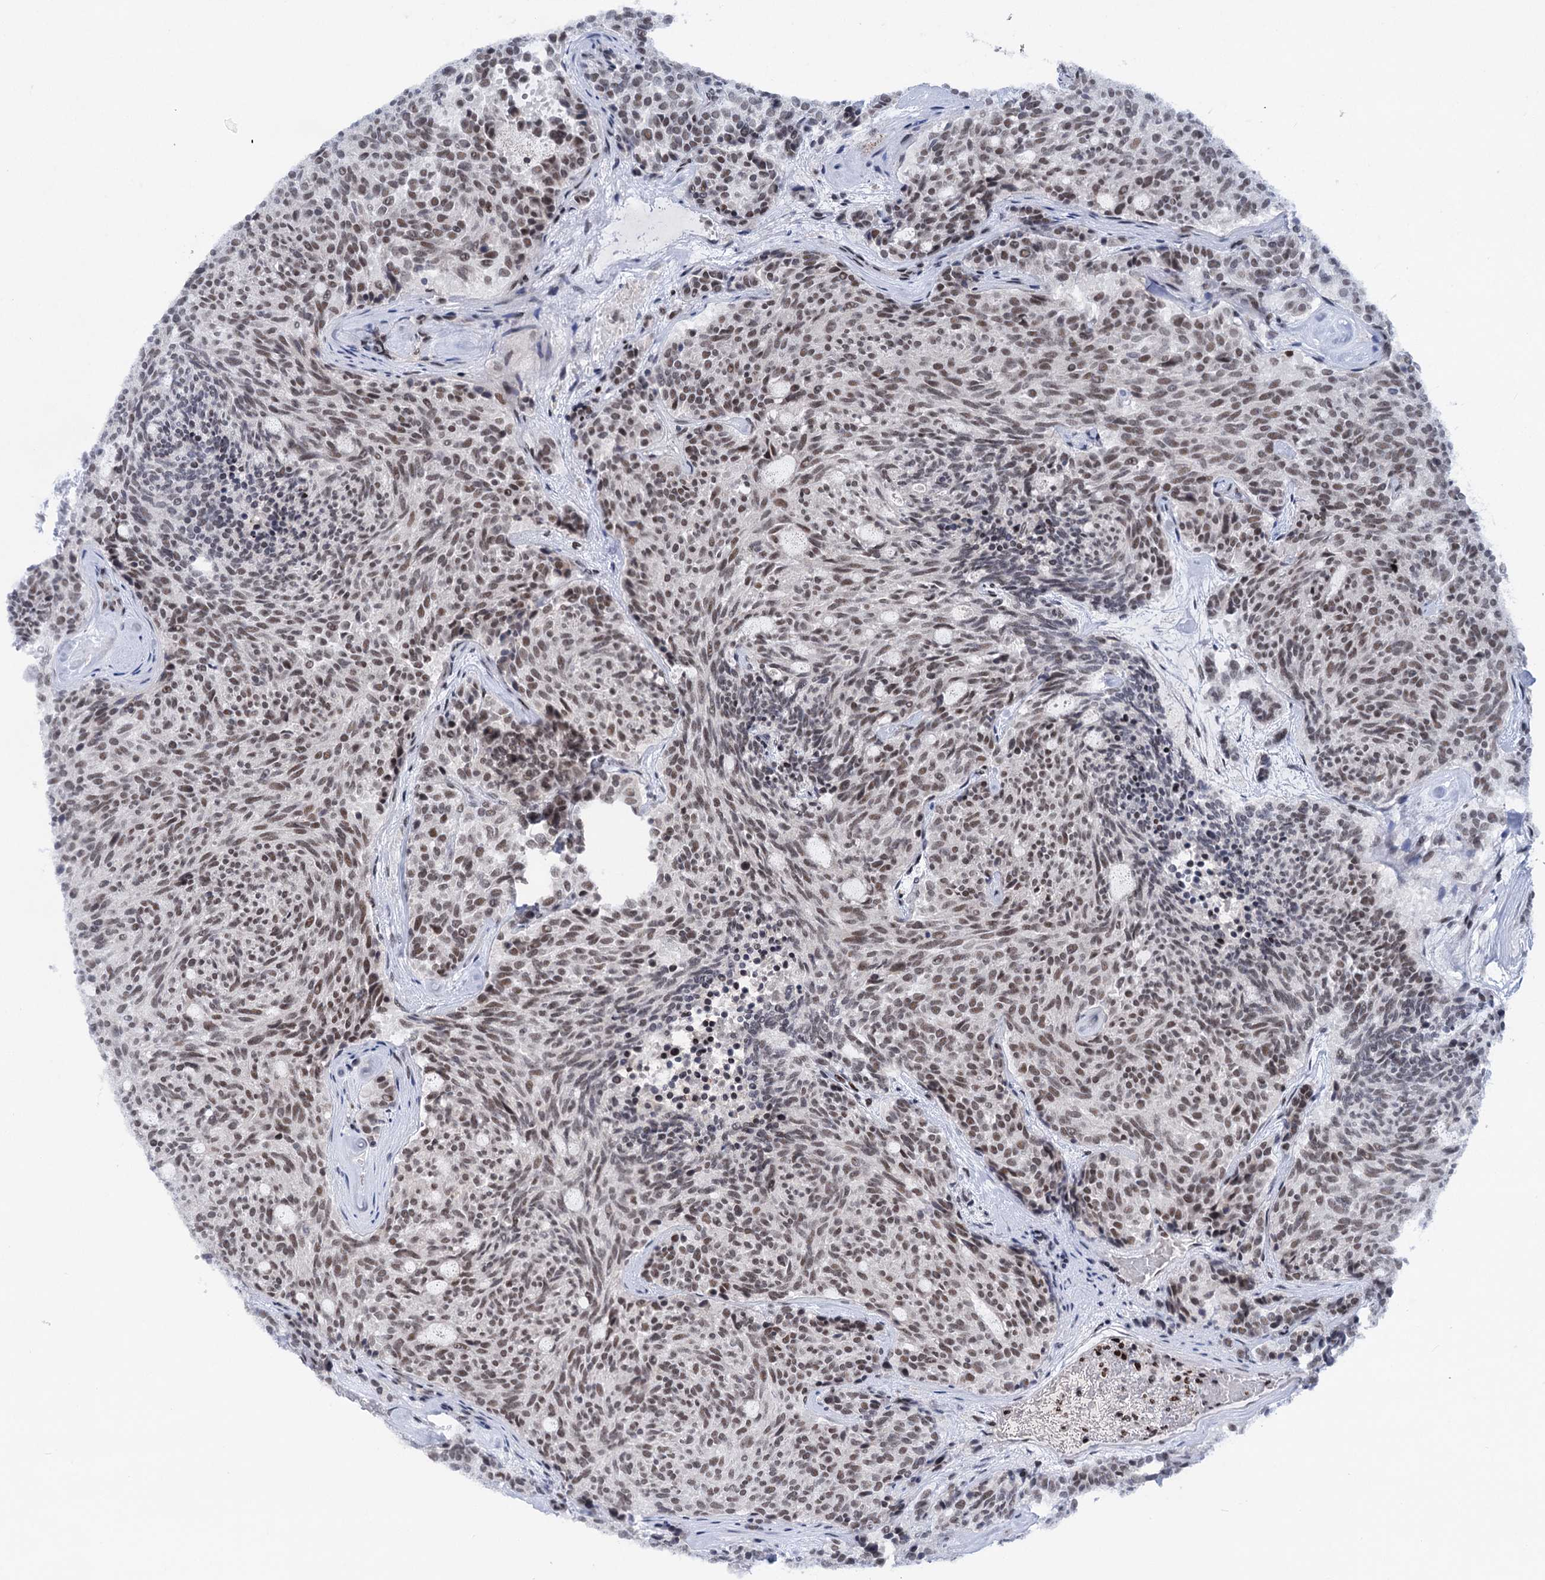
{"staining": {"intensity": "weak", "quantity": ">75%", "location": "nuclear"}, "tissue": "carcinoid", "cell_type": "Tumor cells", "image_type": "cancer", "snomed": [{"axis": "morphology", "description": "Carcinoid, malignant, NOS"}, {"axis": "topography", "description": "Pancreas"}], "caption": "Carcinoid stained with a brown dye reveals weak nuclear positive staining in approximately >75% of tumor cells.", "gene": "ZCCHC10", "patient": {"sex": "female", "age": 54}}